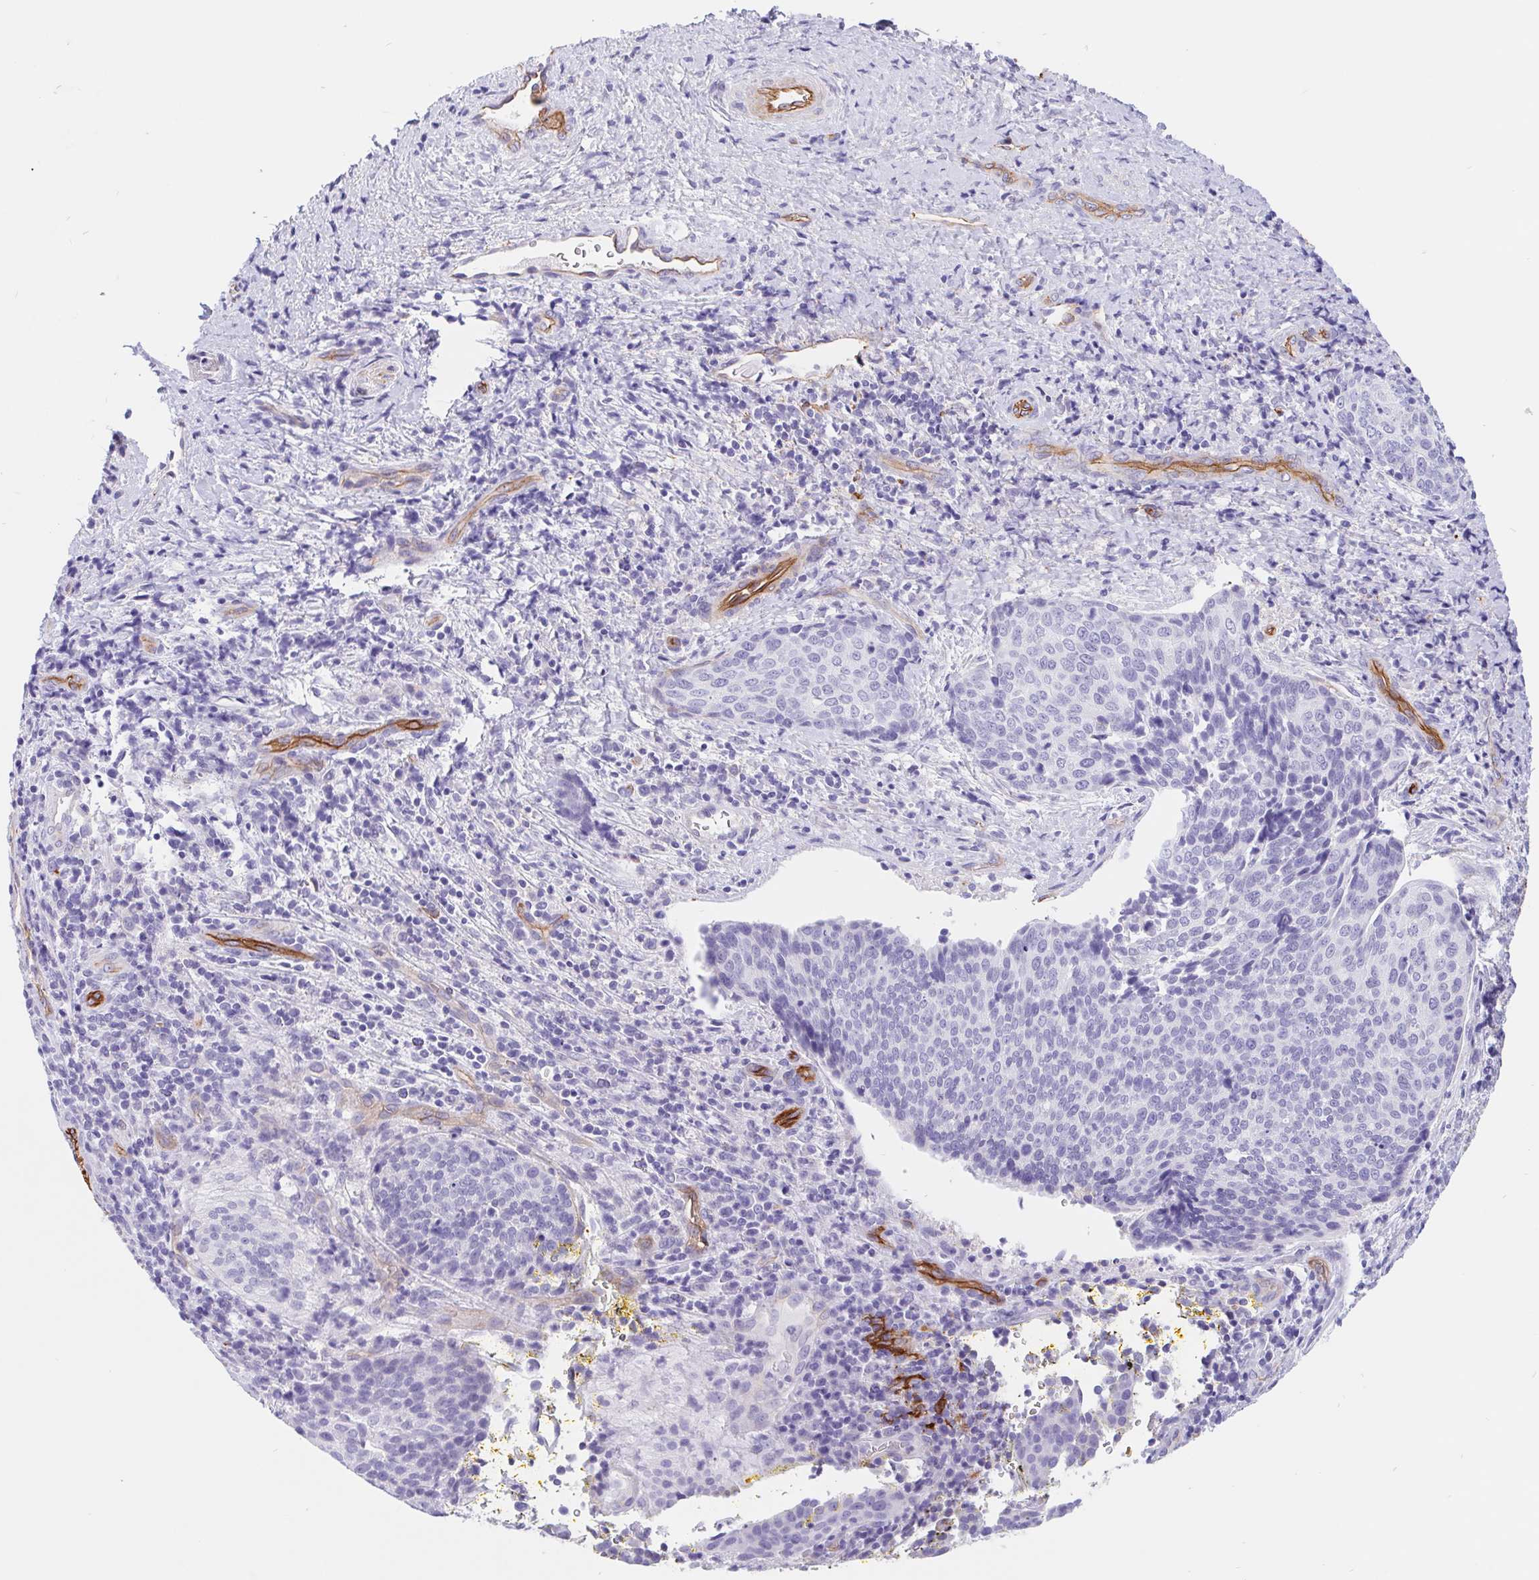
{"staining": {"intensity": "negative", "quantity": "none", "location": "none"}, "tissue": "cervical cancer", "cell_type": "Tumor cells", "image_type": "cancer", "snomed": [{"axis": "morphology", "description": "Squamous cell carcinoma, NOS"}, {"axis": "topography", "description": "Cervix"}], "caption": "Cervical squamous cell carcinoma was stained to show a protein in brown. There is no significant staining in tumor cells. Brightfield microscopy of immunohistochemistry (IHC) stained with DAB (3,3'-diaminobenzidine) (brown) and hematoxylin (blue), captured at high magnification.", "gene": "LIMCH1", "patient": {"sex": "female", "age": 34}}